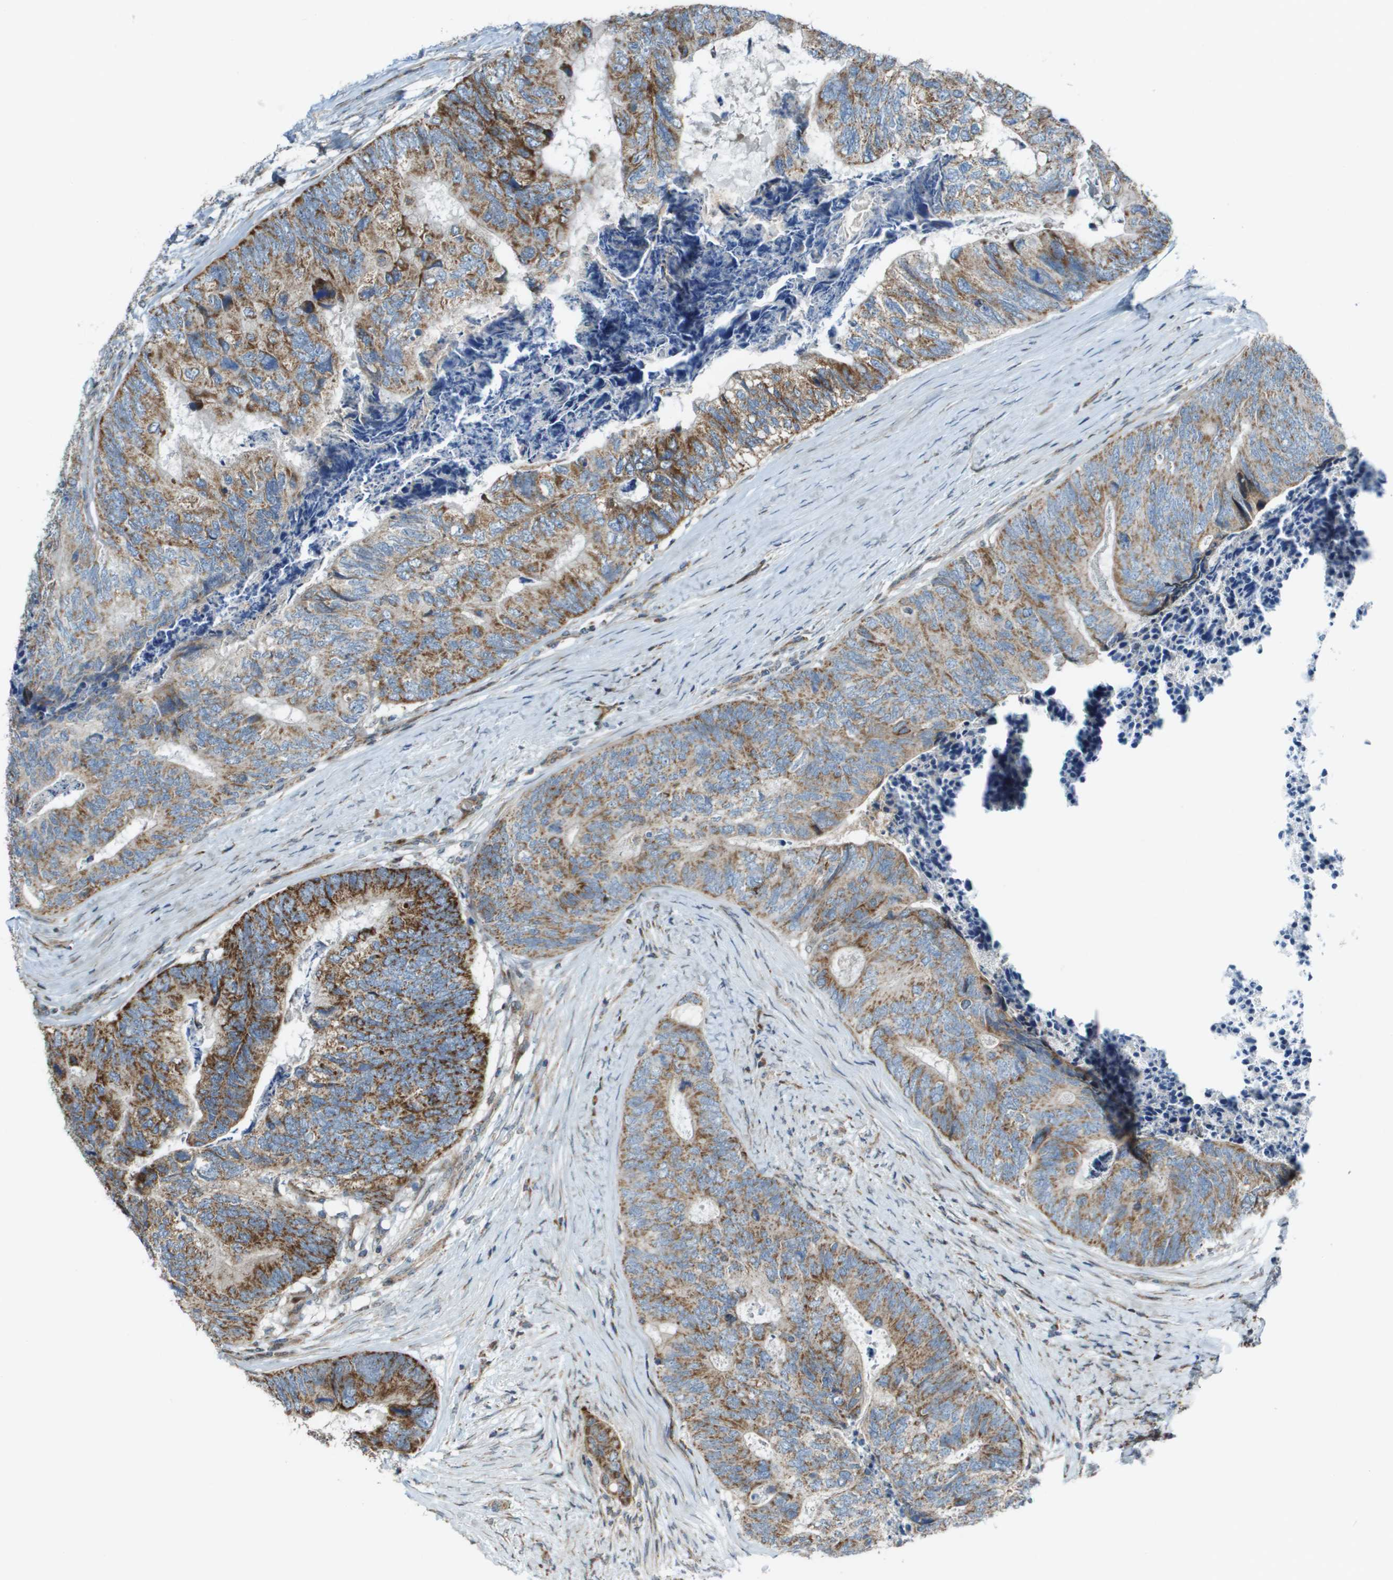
{"staining": {"intensity": "moderate", "quantity": ">75%", "location": "cytoplasmic/membranous"}, "tissue": "colorectal cancer", "cell_type": "Tumor cells", "image_type": "cancer", "snomed": [{"axis": "morphology", "description": "Adenocarcinoma, NOS"}, {"axis": "topography", "description": "Colon"}], "caption": "Protein staining exhibits moderate cytoplasmic/membranous positivity in approximately >75% of tumor cells in colorectal cancer. (brown staining indicates protein expression, while blue staining denotes nuclei).", "gene": "MGAT3", "patient": {"sex": "female", "age": 67}}